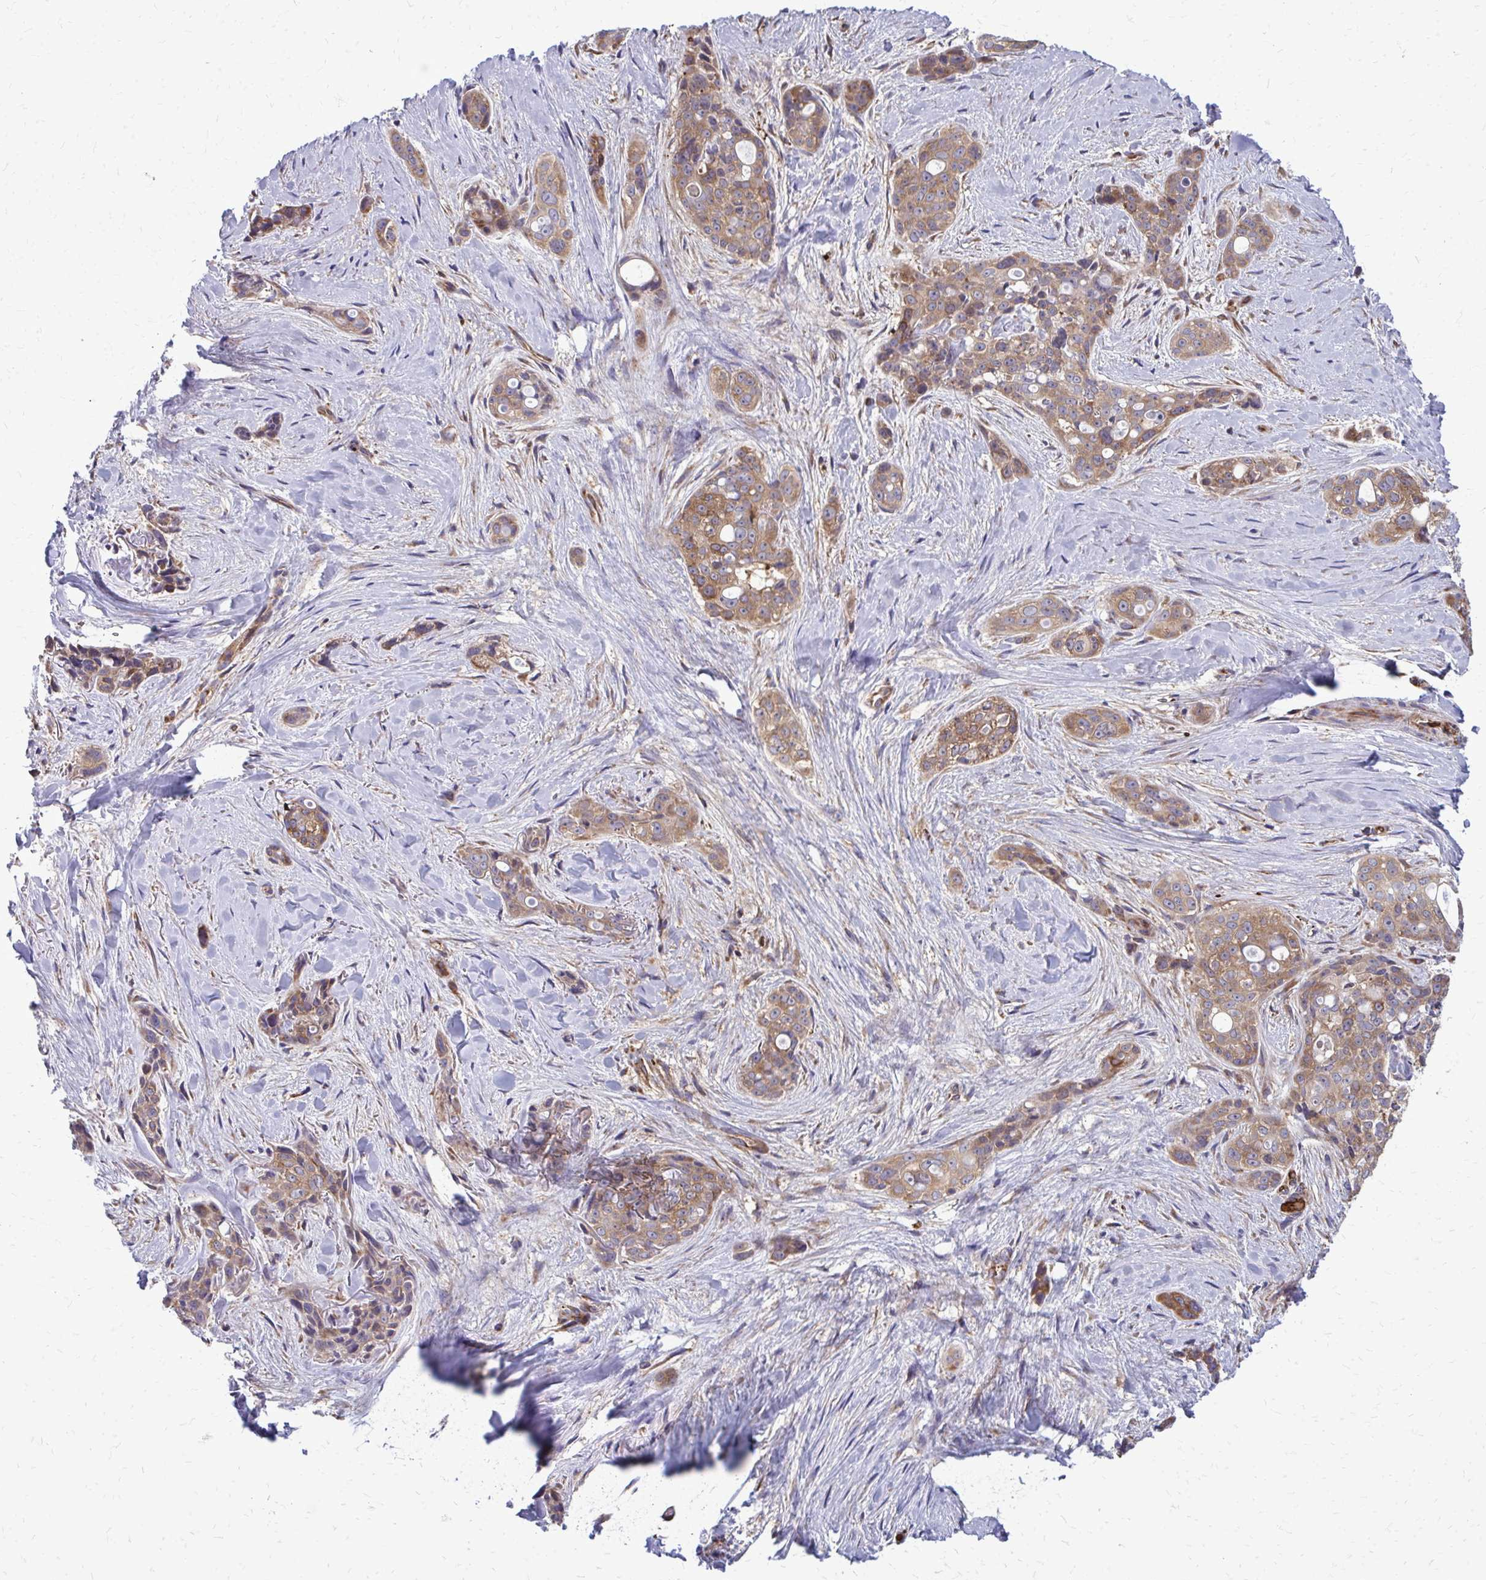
{"staining": {"intensity": "moderate", "quantity": ">75%", "location": "cytoplasmic/membranous"}, "tissue": "skin cancer", "cell_type": "Tumor cells", "image_type": "cancer", "snomed": [{"axis": "morphology", "description": "Basal cell carcinoma"}, {"axis": "topography", "description": "Skin"}], "caption": "This histopathology image reveals immunohistochemistry staining of basal cell carcinoma (skin), with medium moderate cytoplasmic/membranous positivity in approximately >75% of tumor cells.", "gene": "PDK4", "patient": {"sex": "female", "age": 79}}